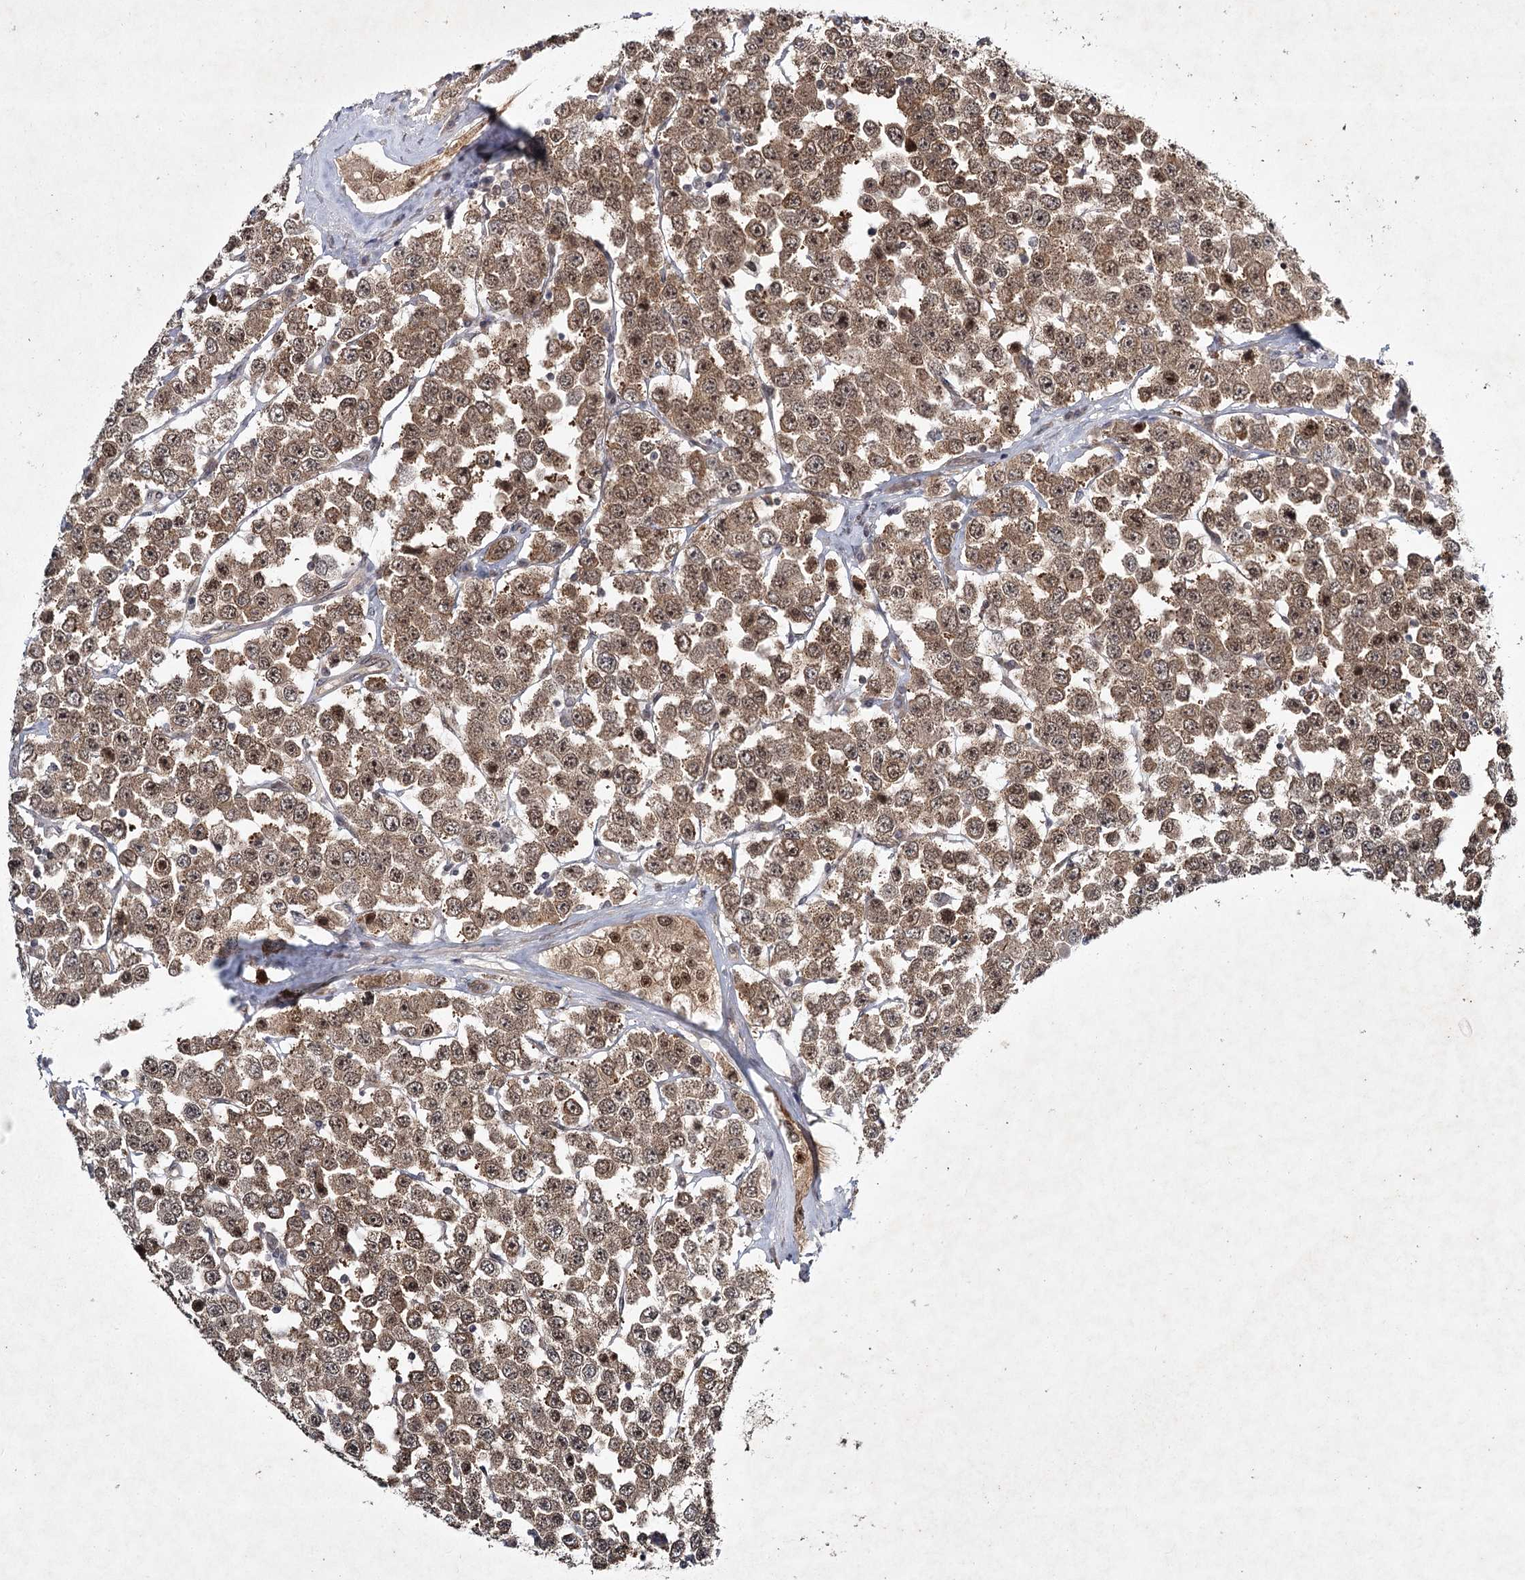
{"staining": {"intensity": "moderate", "quantity": ">75%", "location": "cytoplasmic/membranous,nuclear"}, "tissue": "testis cancer", "cell_type": "Tumor cells", "image_type": "cancer", "snomed": [{"axis": "morphology", "description": "Seminoma, NOS"}, {"axis": "topography", "description": "Testis"}], "caption": "Tumor cells demonstrate medium levels of moderate cytoplasmic/membranous and nuclear positivity in about >75% of cells in human testis cancer.", "gene": "DCUN1D4", "patient": {"sex": "male", "age": 28}}